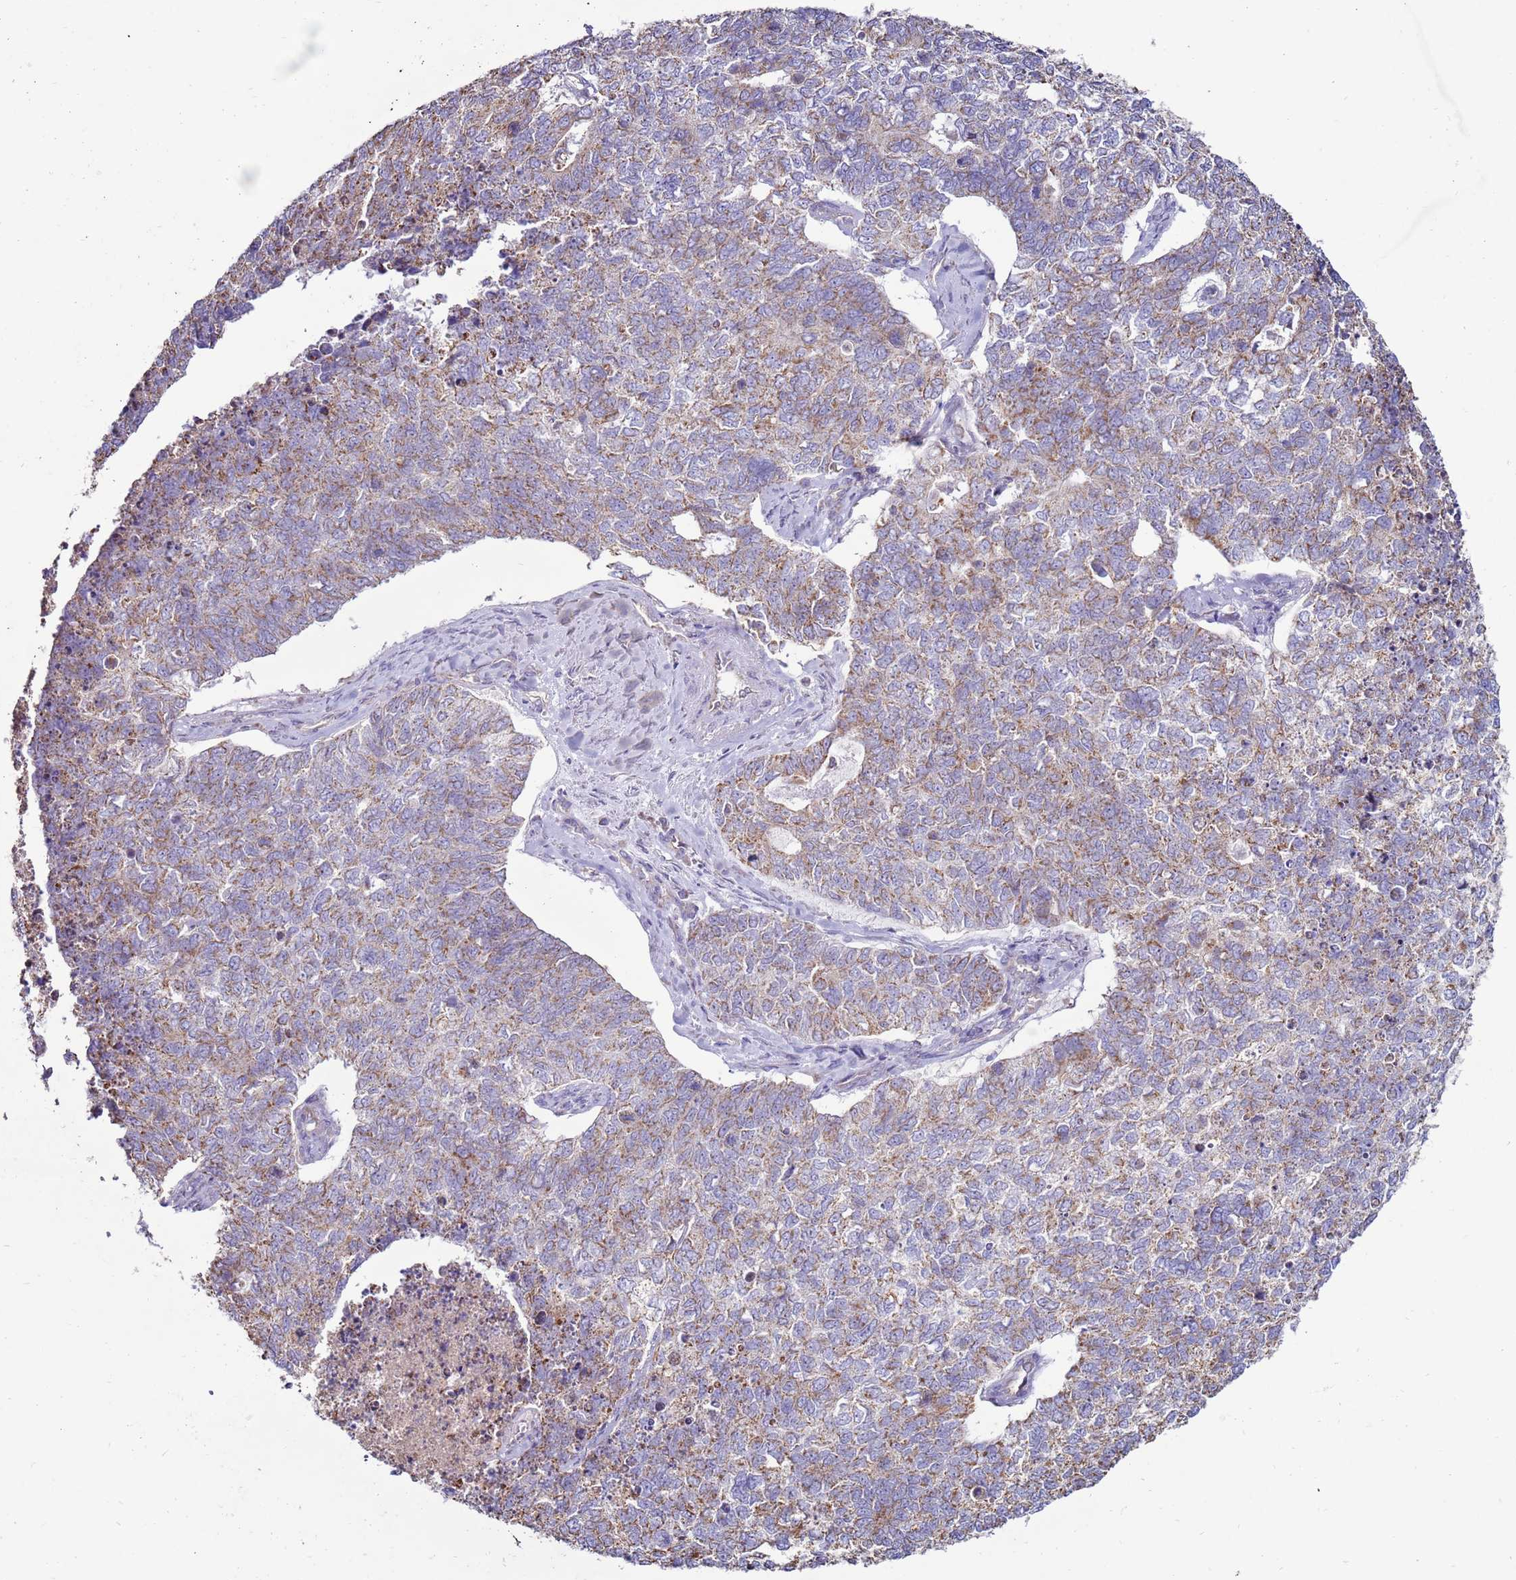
{"staining": {"intensity": "weak", "quantity": ">75%", "location": "cytoplasmic/membranous"}, "tissue": "cervical cancer", "cell_type": "Tumor cells", "image_type": "cancer", "snomed": [{"axis": "morphology", "description": "Squamous cell carcinoma, NOS"}, {"axis": "topography", "description": "Cervix"}], "caption": "Weak cytoplasmic/membranous staining is present in approximately >75% of tumor cells in cervical cancer (squamous cell carcinoma). The staining is performed using DAB brown chromogen to label protein expression. The nuclei are counter-stained blue using hematoxylin.", "gene": "TRAPPC4", "patient": {"sex": "female", "age": 63}}